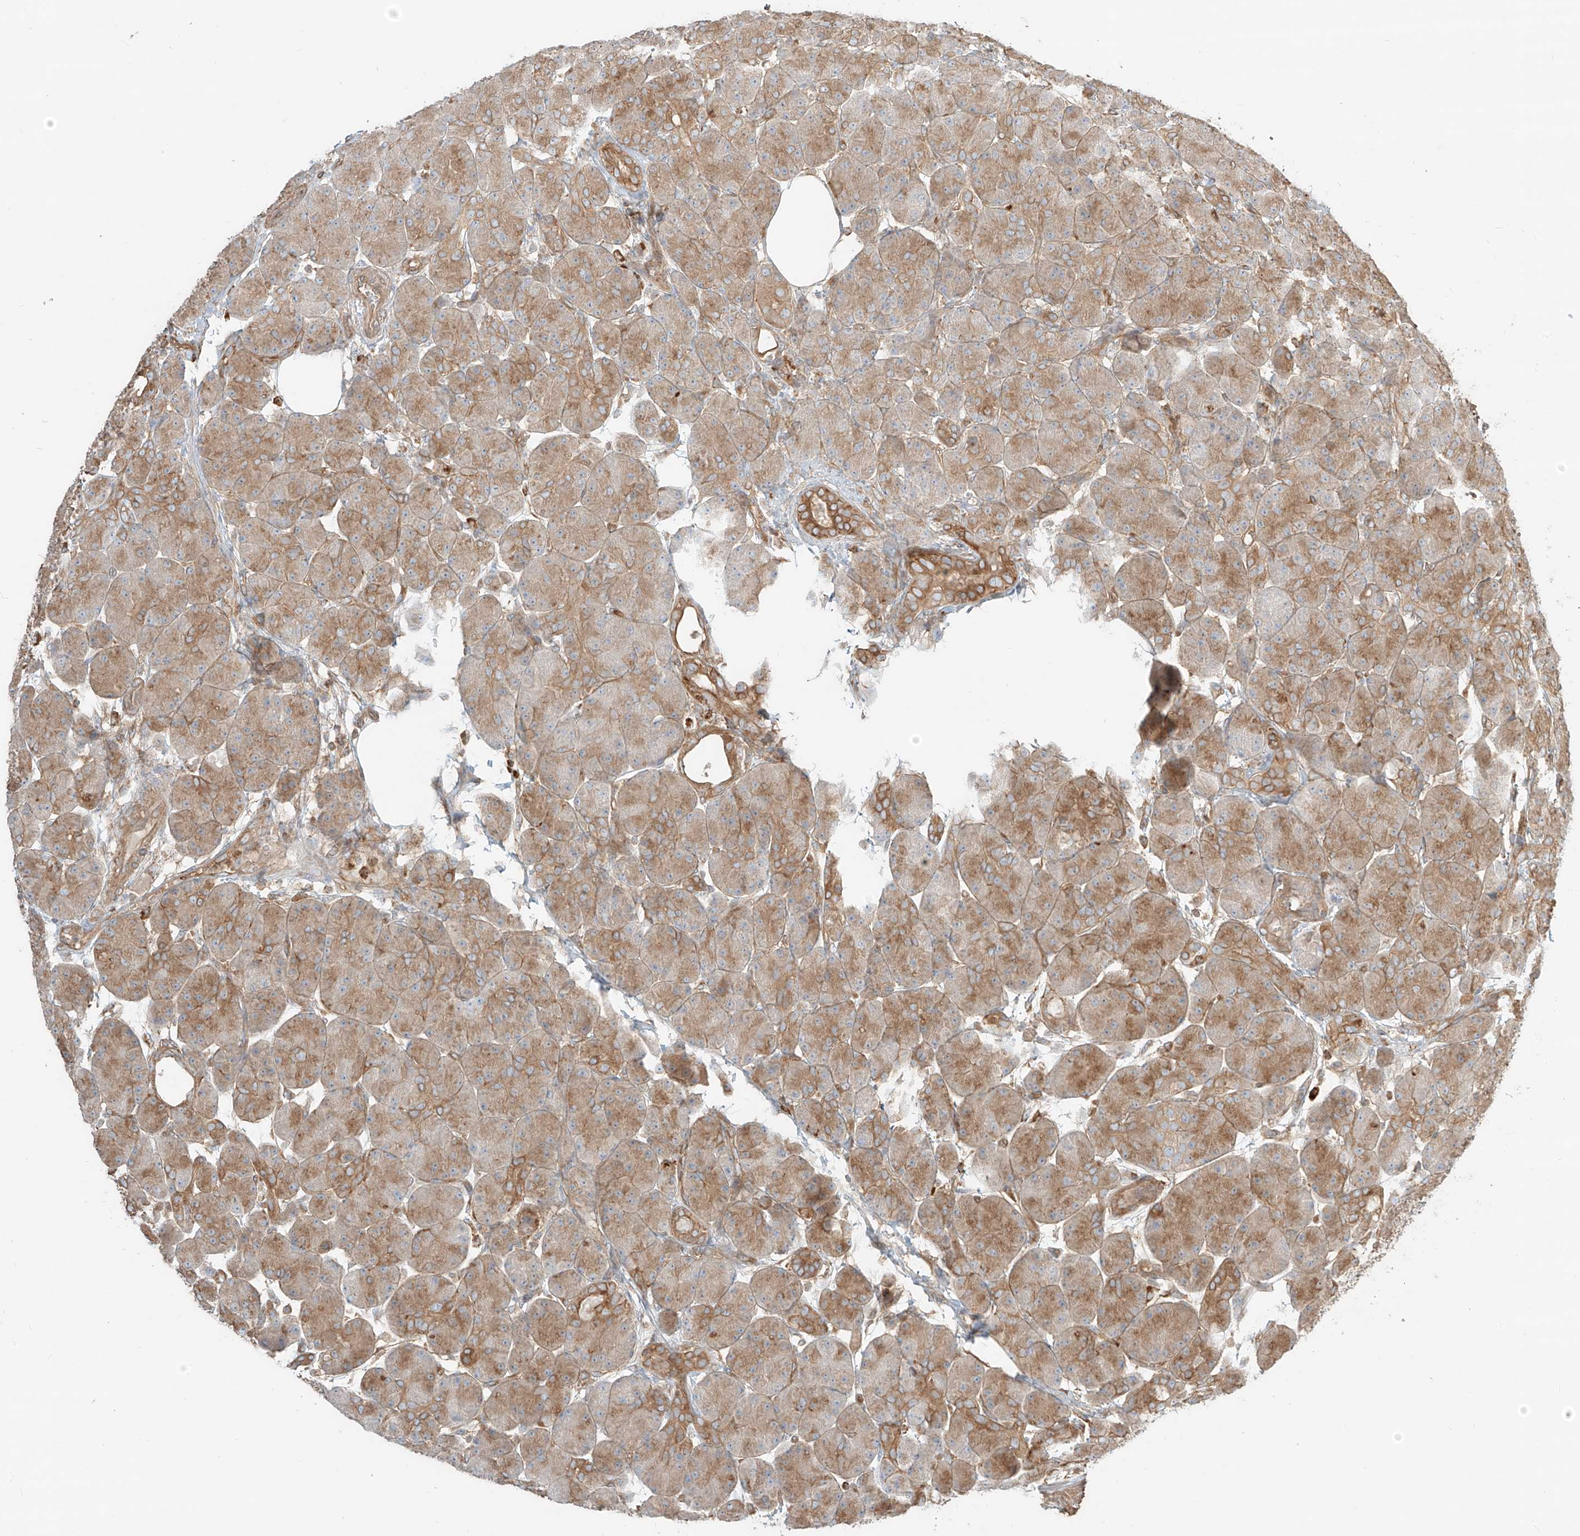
{"staining": {"intensity": "moderate", "quantity": ">75%", "location": "cytoplasmic/membranous"}, "tissue": "pancreas", "cell_type": "Exocrine glandular cells", "image_type": "normal", "snomed": [{"axis": "morphology", "description": "Normal tissue, NOS"}, {"axis": "topography", "description": "Pancreas"}], "caption": "This micrograph demonstrates immunohistochemistry (IHC) staining of normal human pancreas, with medium moderate cytoplasmic/membranous positivity in approximately >75% of exocrine glandular cells.", "gene": "CCDC115", "patient": {"sex": "male", "age": 63}}